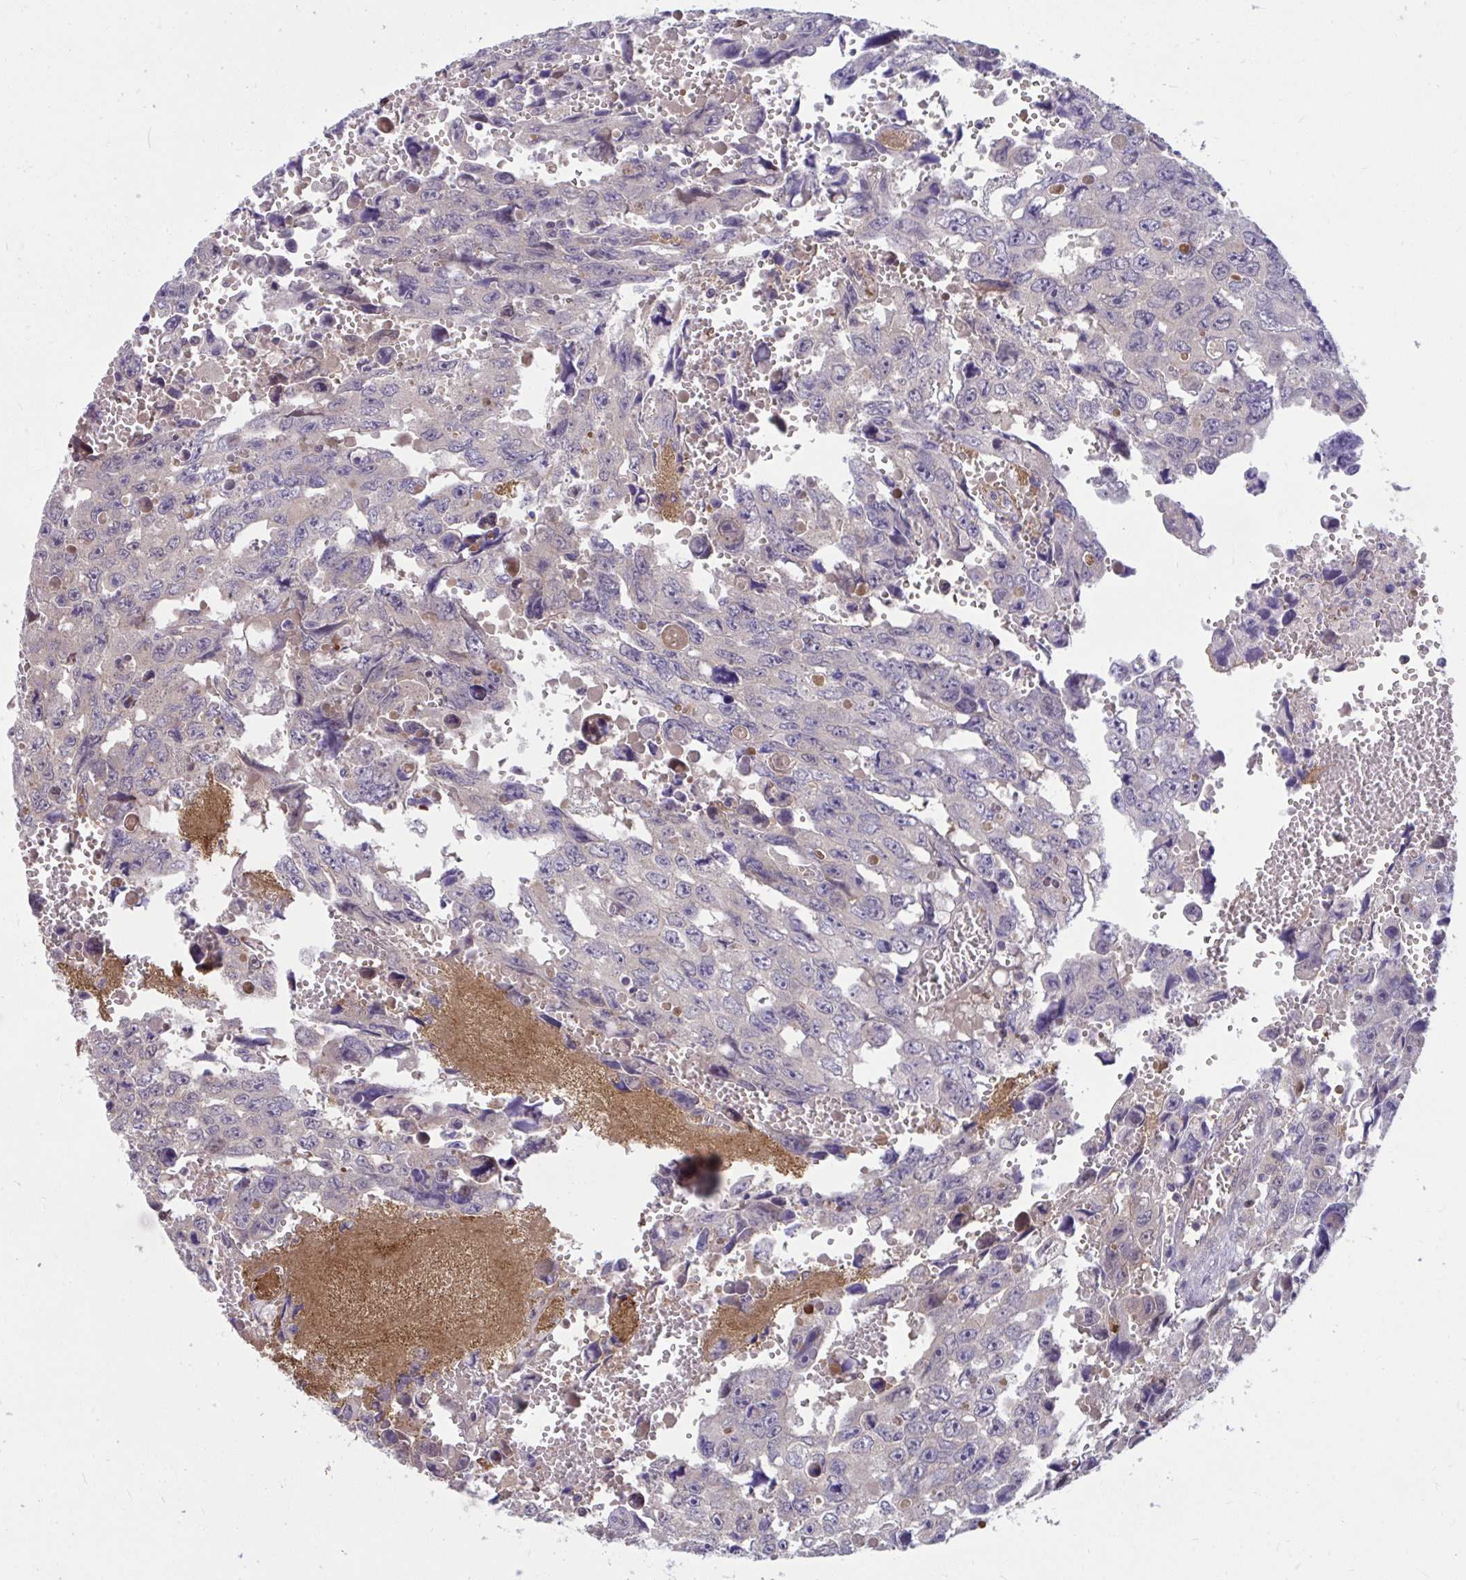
{"staining": {"intensity": "negative", "quantity": "none", "location": "none"}, "tissue": "testis cancer", "cell_type": "Tumor cells", "image_type": "cancer", "snomed": [{"axis": "morphology", "description": "Seminoma, NOS"}, {"axis": "topography", "description": "Testis"}], "caption": "The image displays no significant expression in tumor cells of testis seminoma. Nuclei are stained in blue.", "gene": "PCDHB7", "patient": {"sex": "male", "age": 26}}